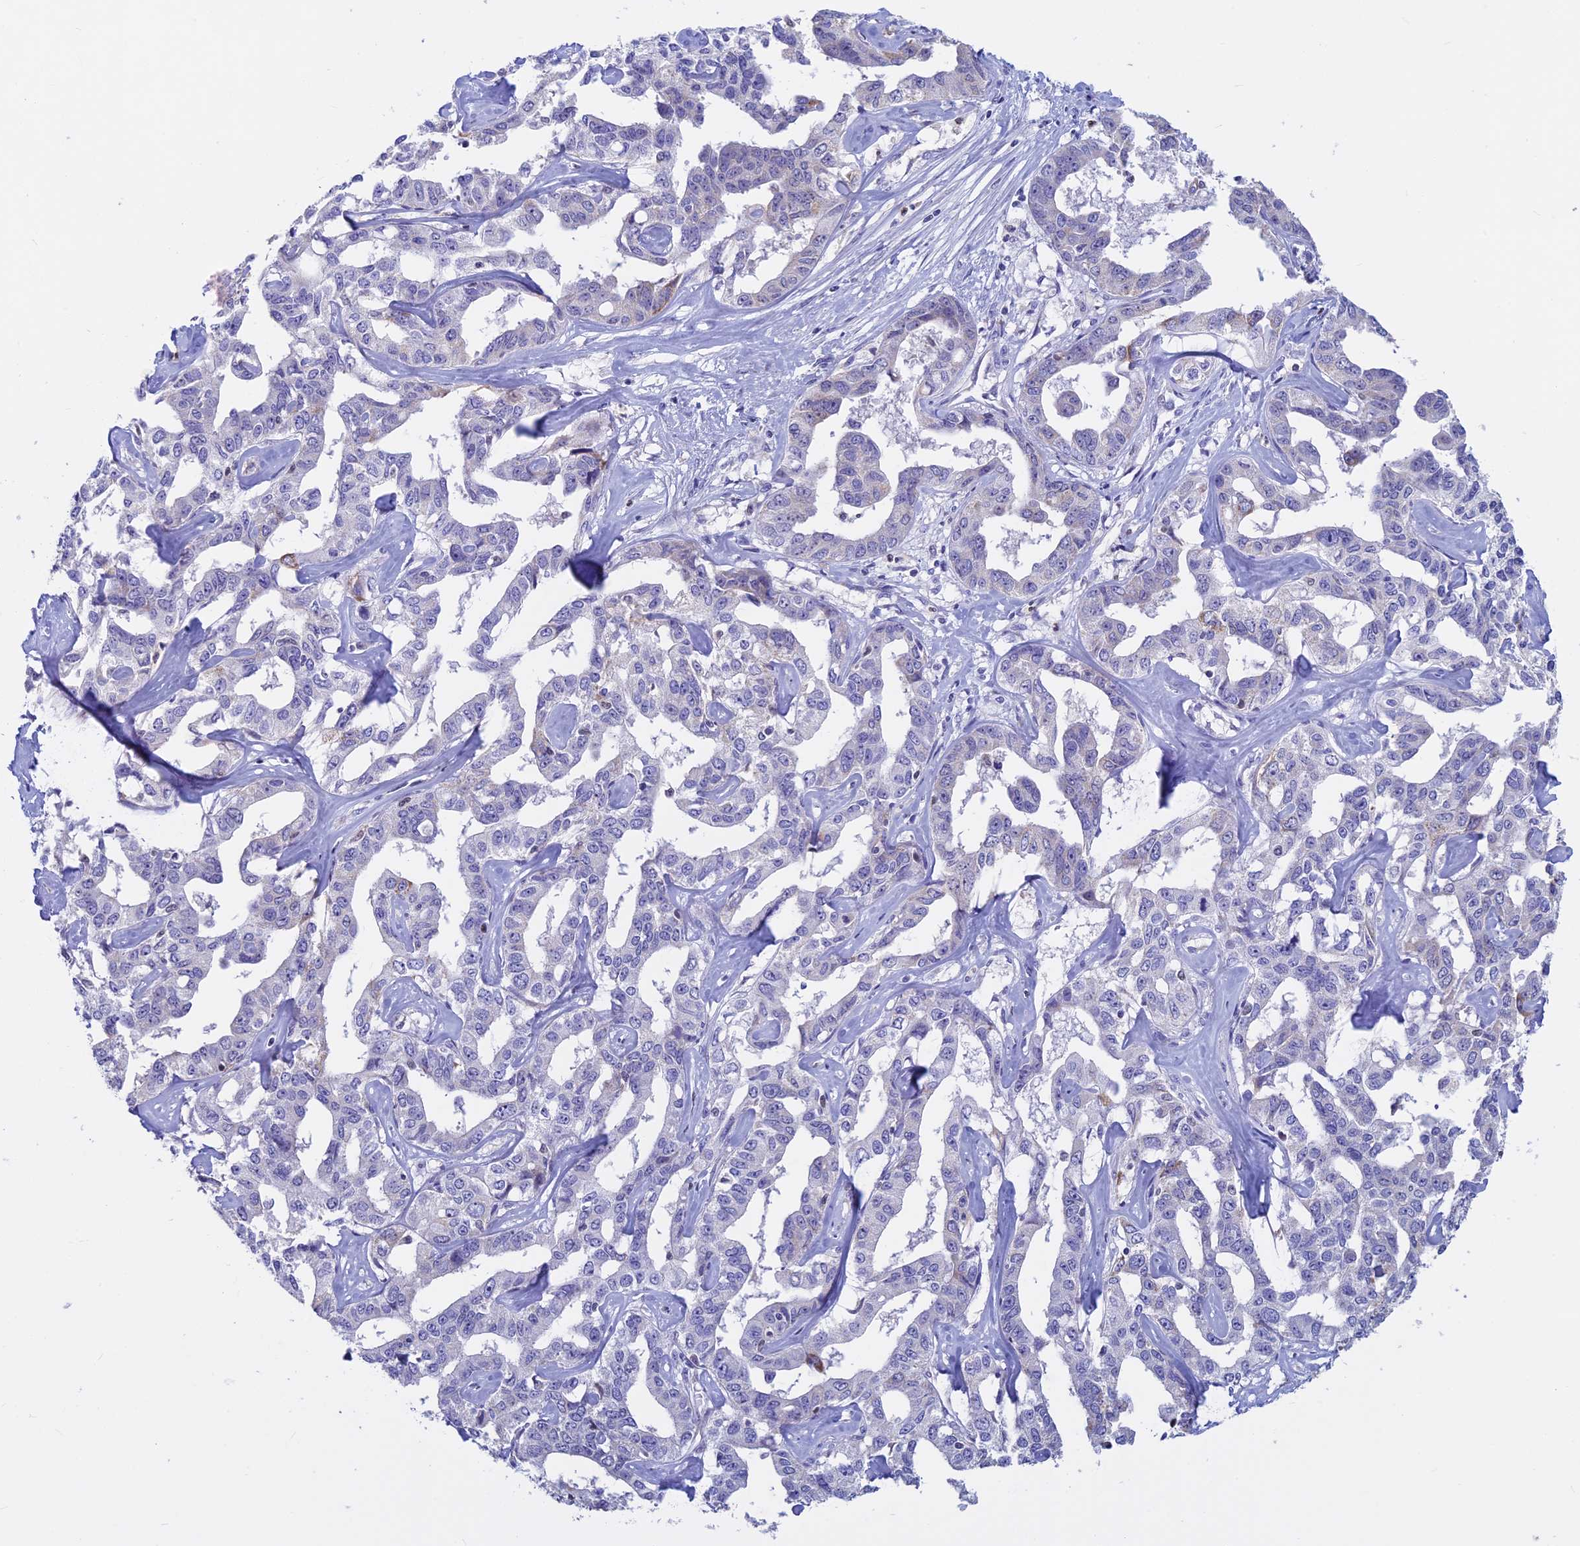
{"staining": {"intensity": "negative", "quantity": "none", "location": "none"}, "tissue": "liver cancer", "cell_type": "Tumor cells", "image_type": "cancer", "snomed": [{"axis": "morphology", "description": "Cholangiocarcinoma"}, {"axis": "topography", "description": "Liver"}], "caption": "Liver cancer (cholangiocarcinoma) was stained to show a protein in brown. There is no significant staining in tumor cells.", "gene": "ACSS1", "patient": {"sex": "male", "age": 59}}